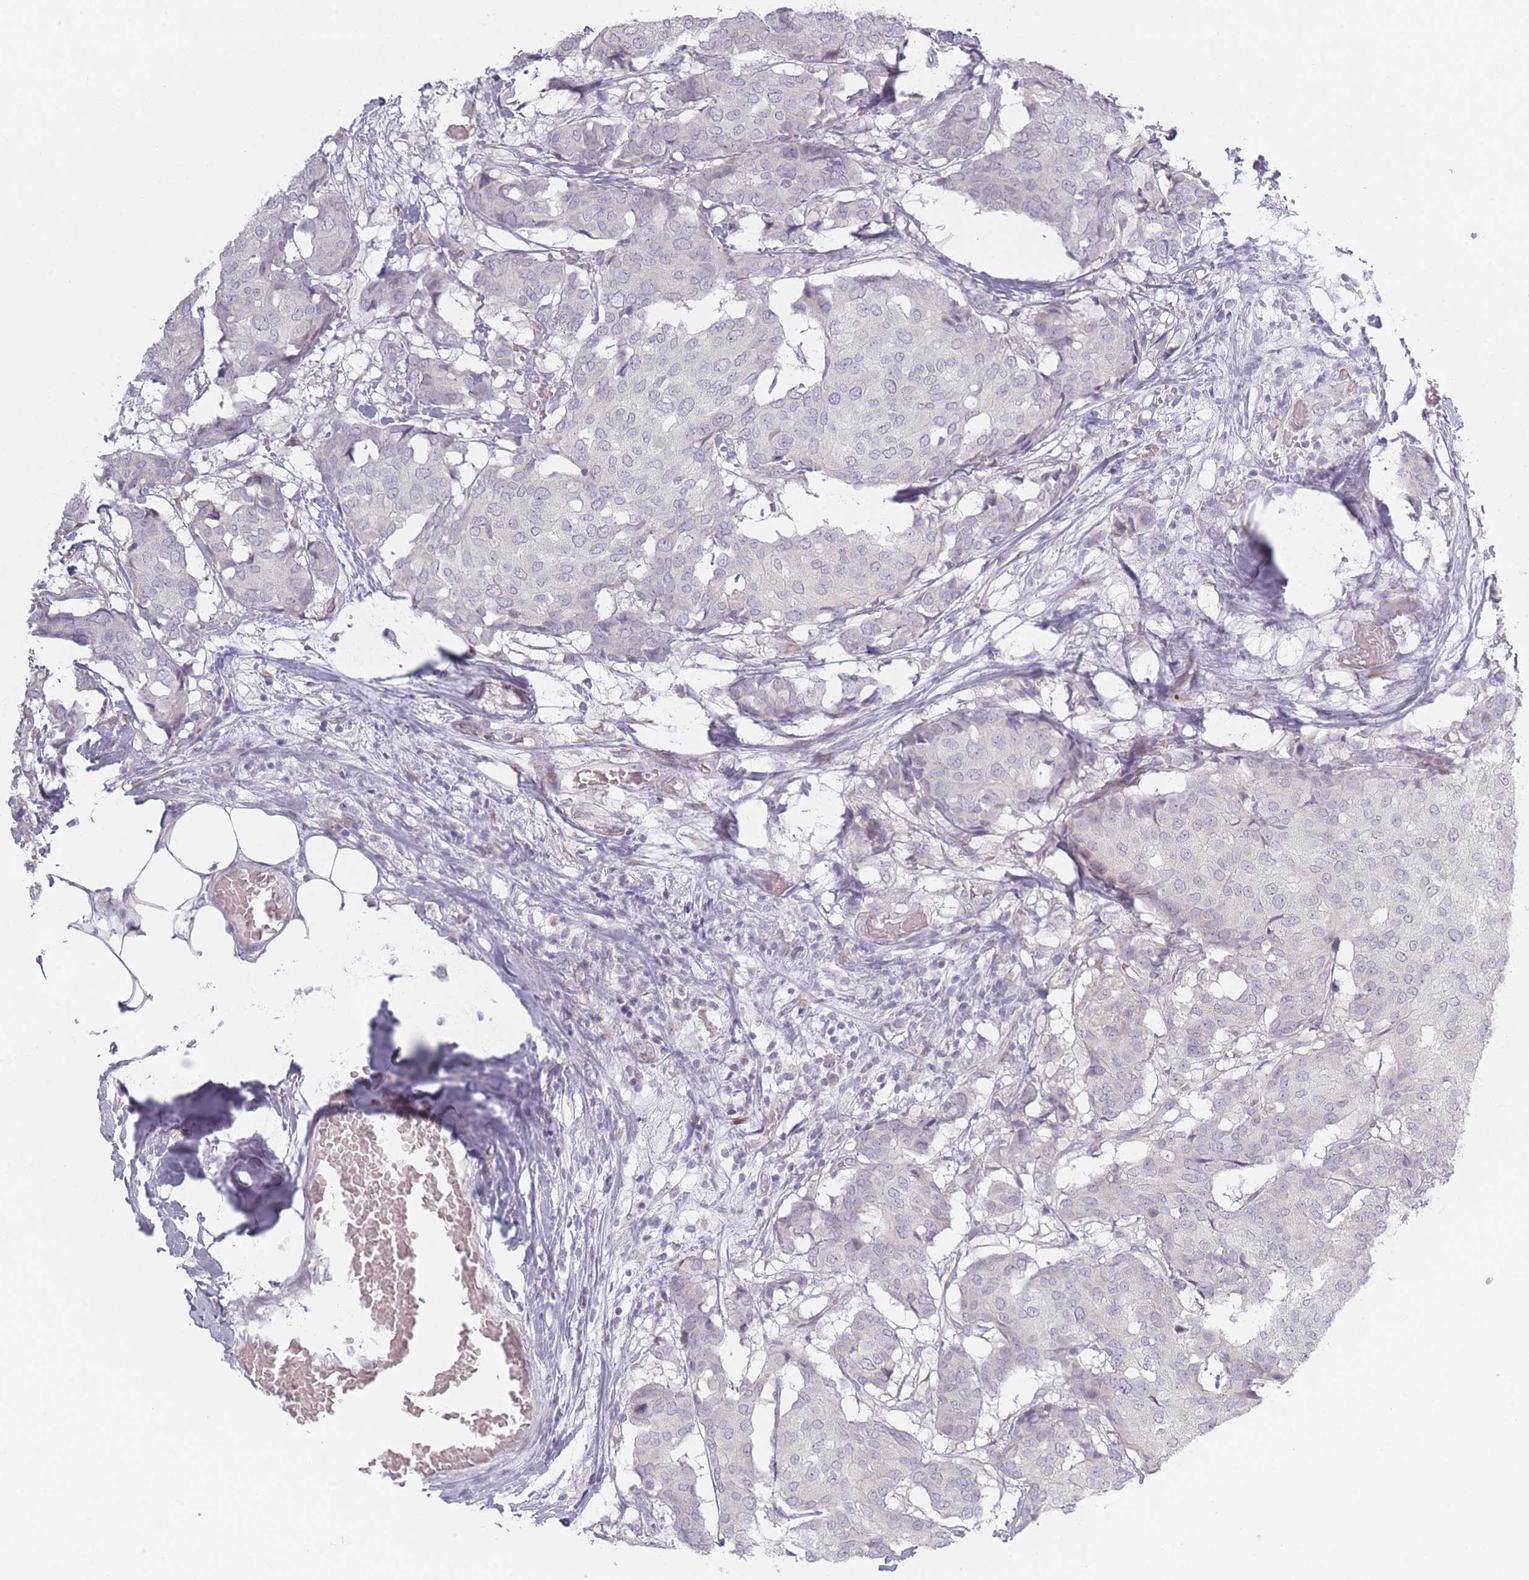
{"staining": {"intensity": "negative", "quantity": "none", "location": "none"}, "tissue": "breast cancer", "cell_type": "Tumor cells", "image_type": "cancer", "snomed": [{"axis": "morphology", "description": "Duct carcinoma"}, {"axis": "topography", "description": "Breast"}], "caption": "There is no significant expression in tumor cells of breast cancer.", "gene": "RASL10B", "patient": {"sex": "female", "age": 75}}